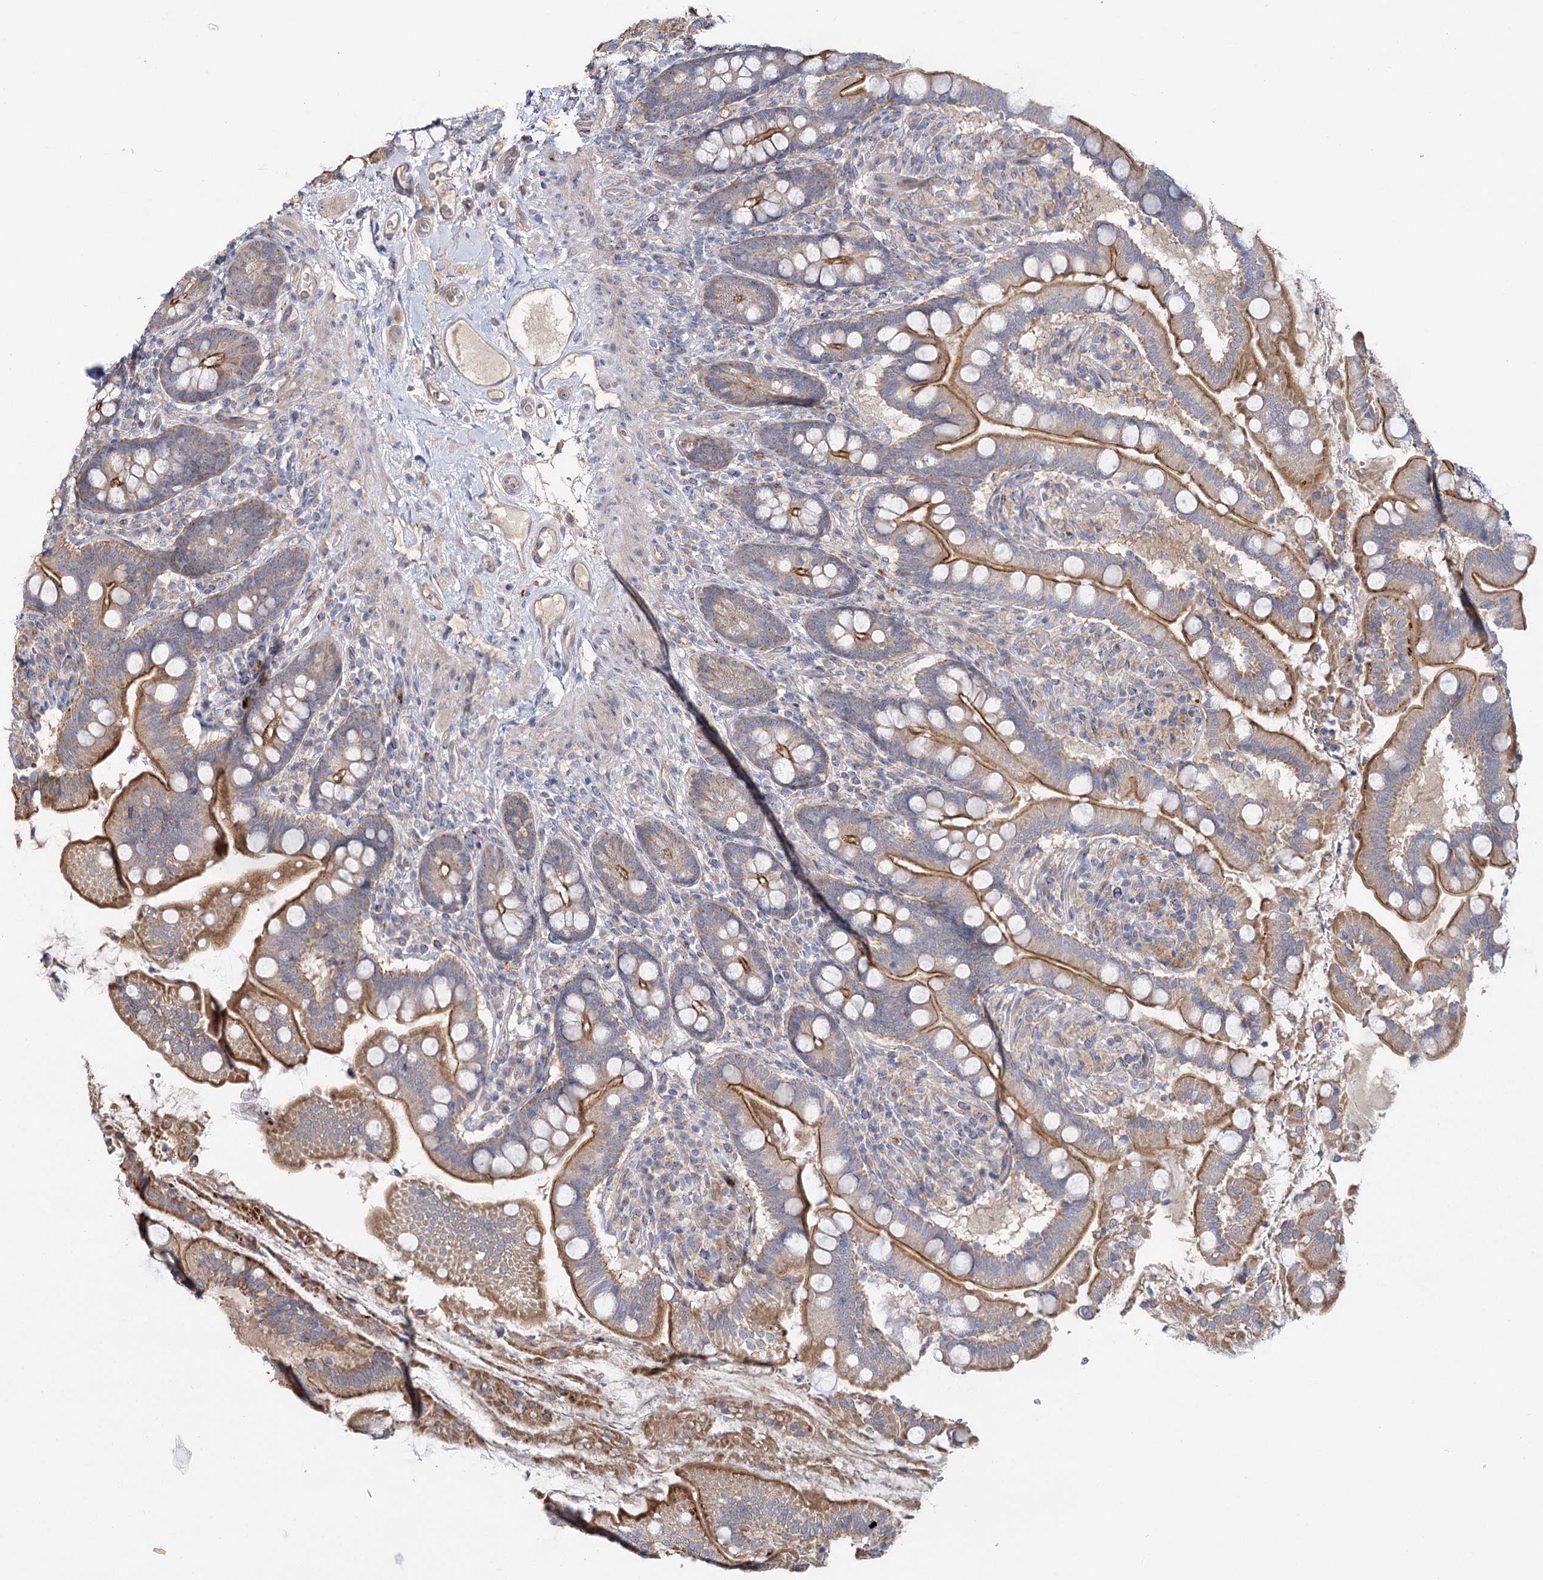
{"staining": {"intensity": "moderate", "quantity": ">75%", "location": "cytoplasmic/membranous"}, "tissue": "small intestine", "cell_type": "Glandular cells", "image_type": "normal", "snomed": [{"axis": "morphology", "description": "Normal tissue, NOS"}, {"axis": "topography", "description": "Small intestine"}], "caption": "Protein staining of unremarkable small intestine shows moderate cytoplasmic/membranous expression in approximately >75% of glandular cells.", "gene": "ANGPTL5", "patient": {"sex": "female", "age": 64}}